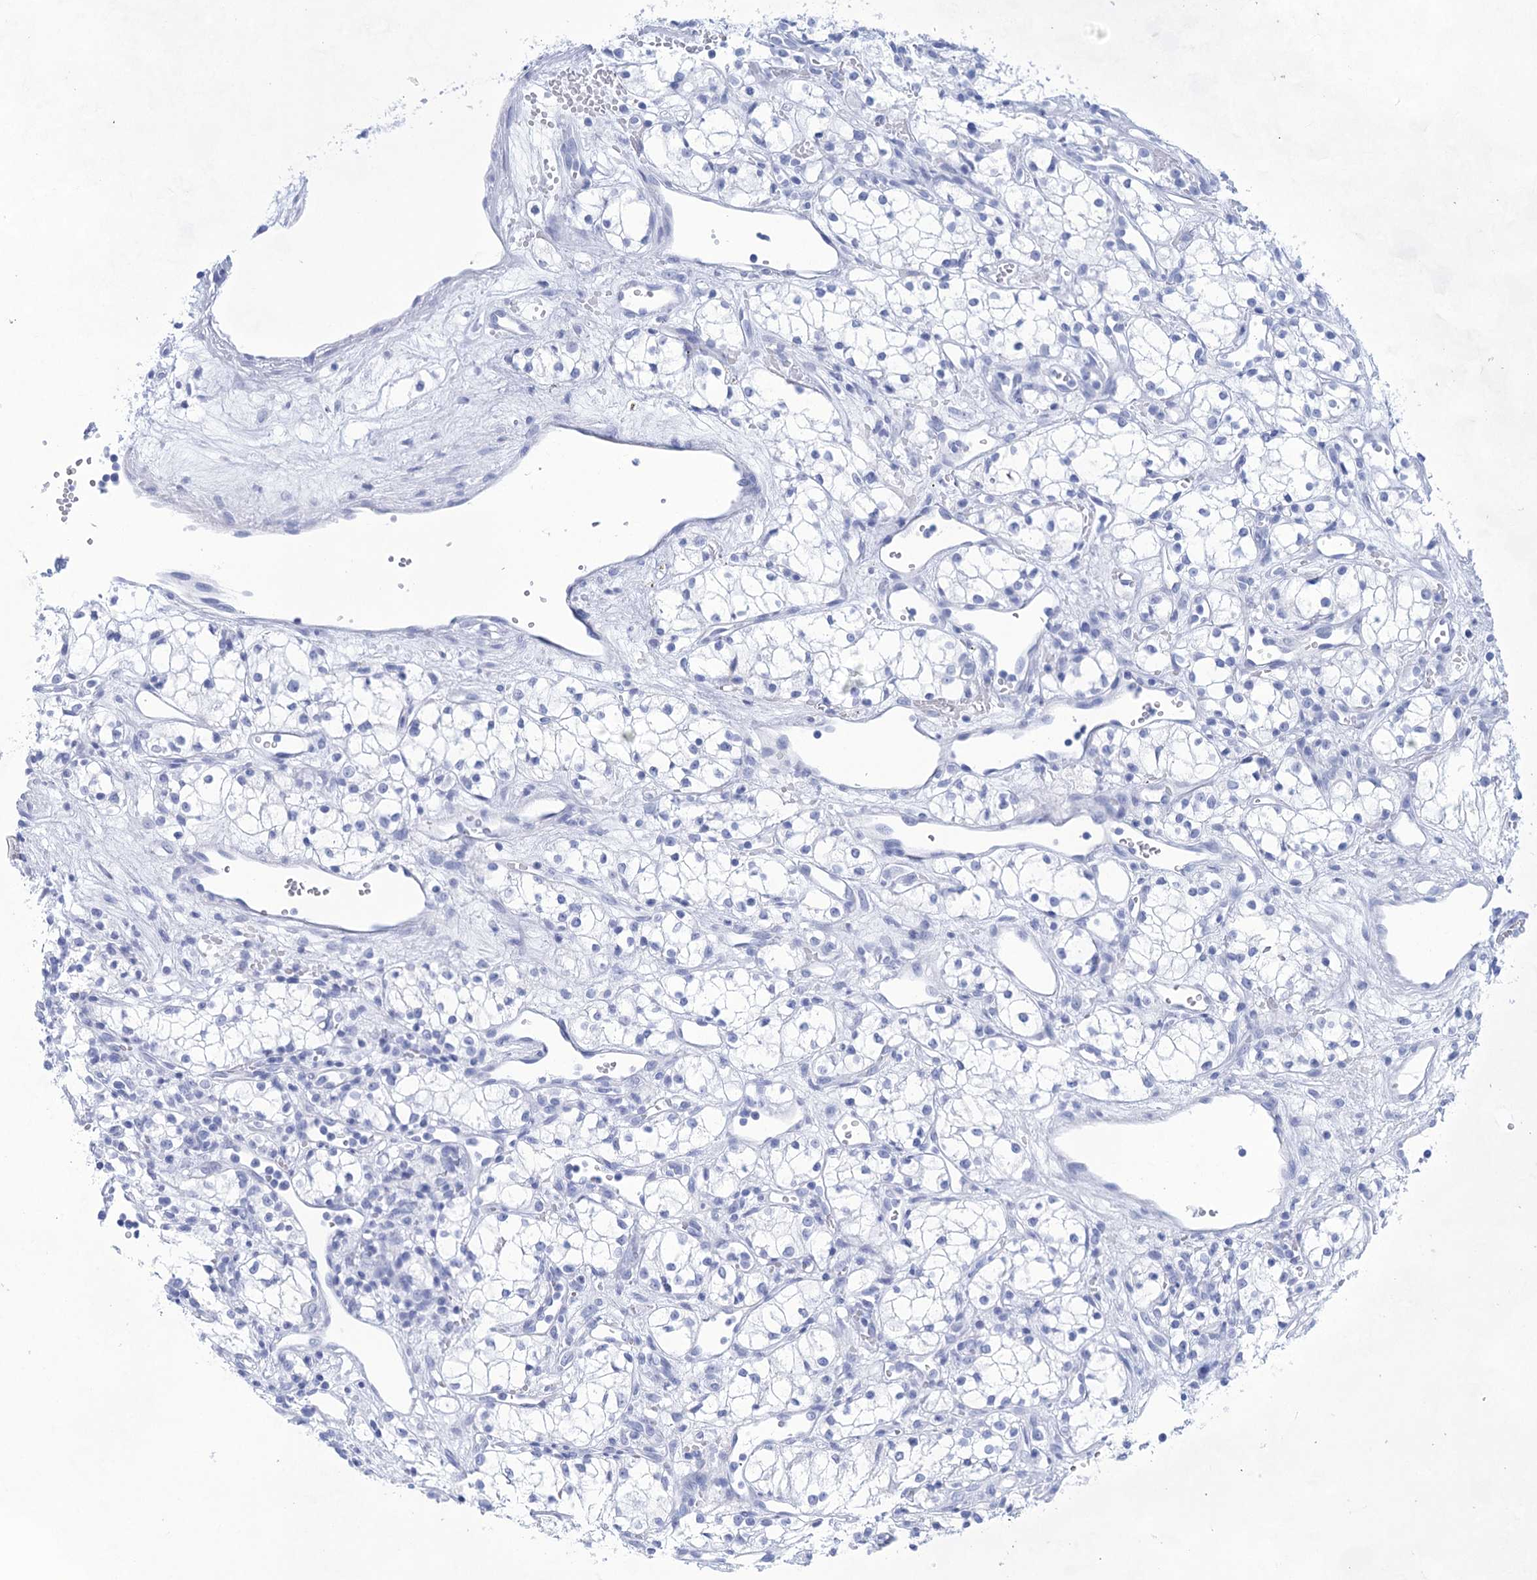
{"staining": {"intensity": "negative", "quantity": "none", "location": "none"}, "tissue": "renal cancer", "cell_type": "Tumor cells", "image_type": "cancer", "snomed": [{"axis": "morphology", "description": "Adenocarcinoma, NOS"}, {"axis": "topography", "description": "Kidney"}], "caption": "This is an immunohistochemistry histopathology image of human renal cancer (adenocarcinoma). There is no staining in tumor cells.", "gene": "LALBA", "patient": {"sex": "male", "age": 59}}